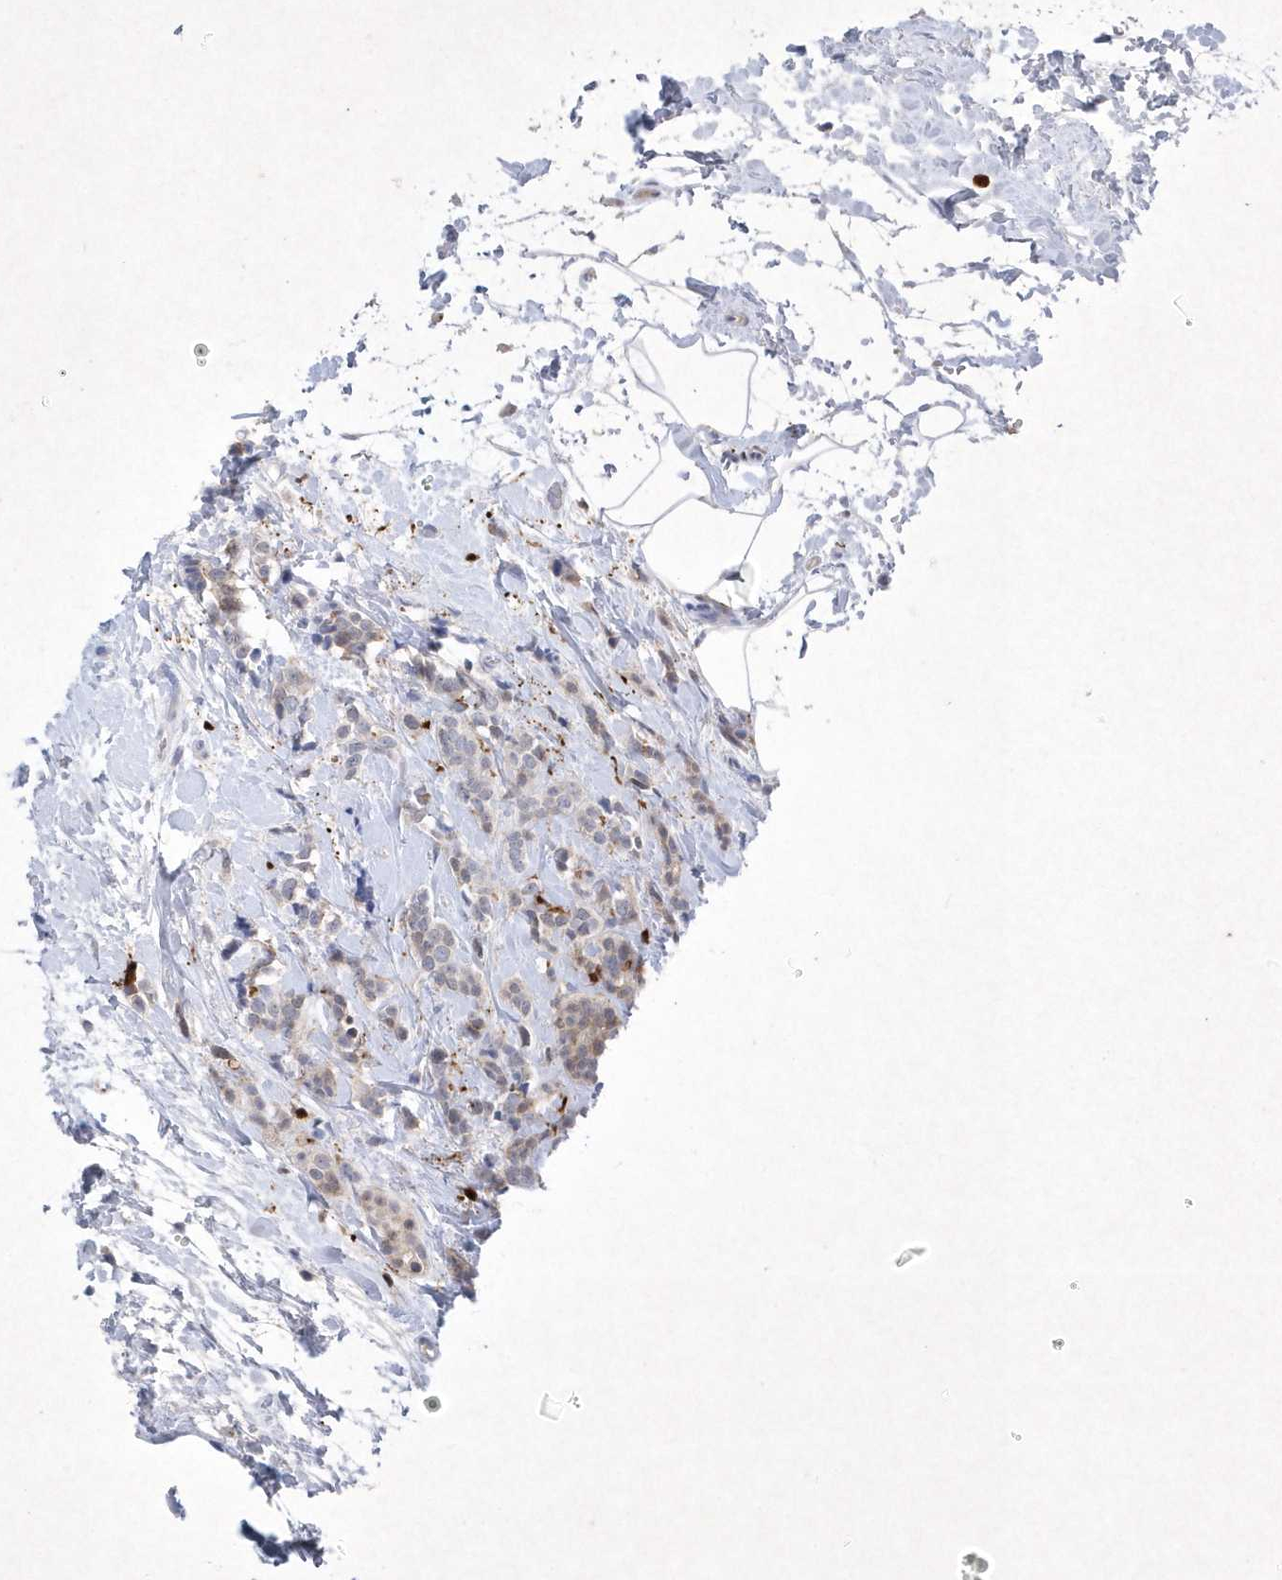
{"staining": {"intensity": "negative", "quantity": "none", "location": "none"}, "tissue": "breast cancer", "cell_type": "Tumor cells", "image_type": "cancer", "snomed": [{"axis": "morphology", "description": "Lobular carcinoma, in situ"}, {"axis": "morphology", "description": "Lobular carcinoma"}, {"axis": "topography", "description": "Breast"}], "caption": "Histopathology image shows no significant protein positivity in tumor cells of breast cancer (lobular carcinoma in situ). (Stains: DAB immunohistochemistry with hematoxylin counter stain, Microscopy: brightfield microscopy at high magnification).", "gene": "BHLHA15", "patient": {"sex": "female", "age": 41}}